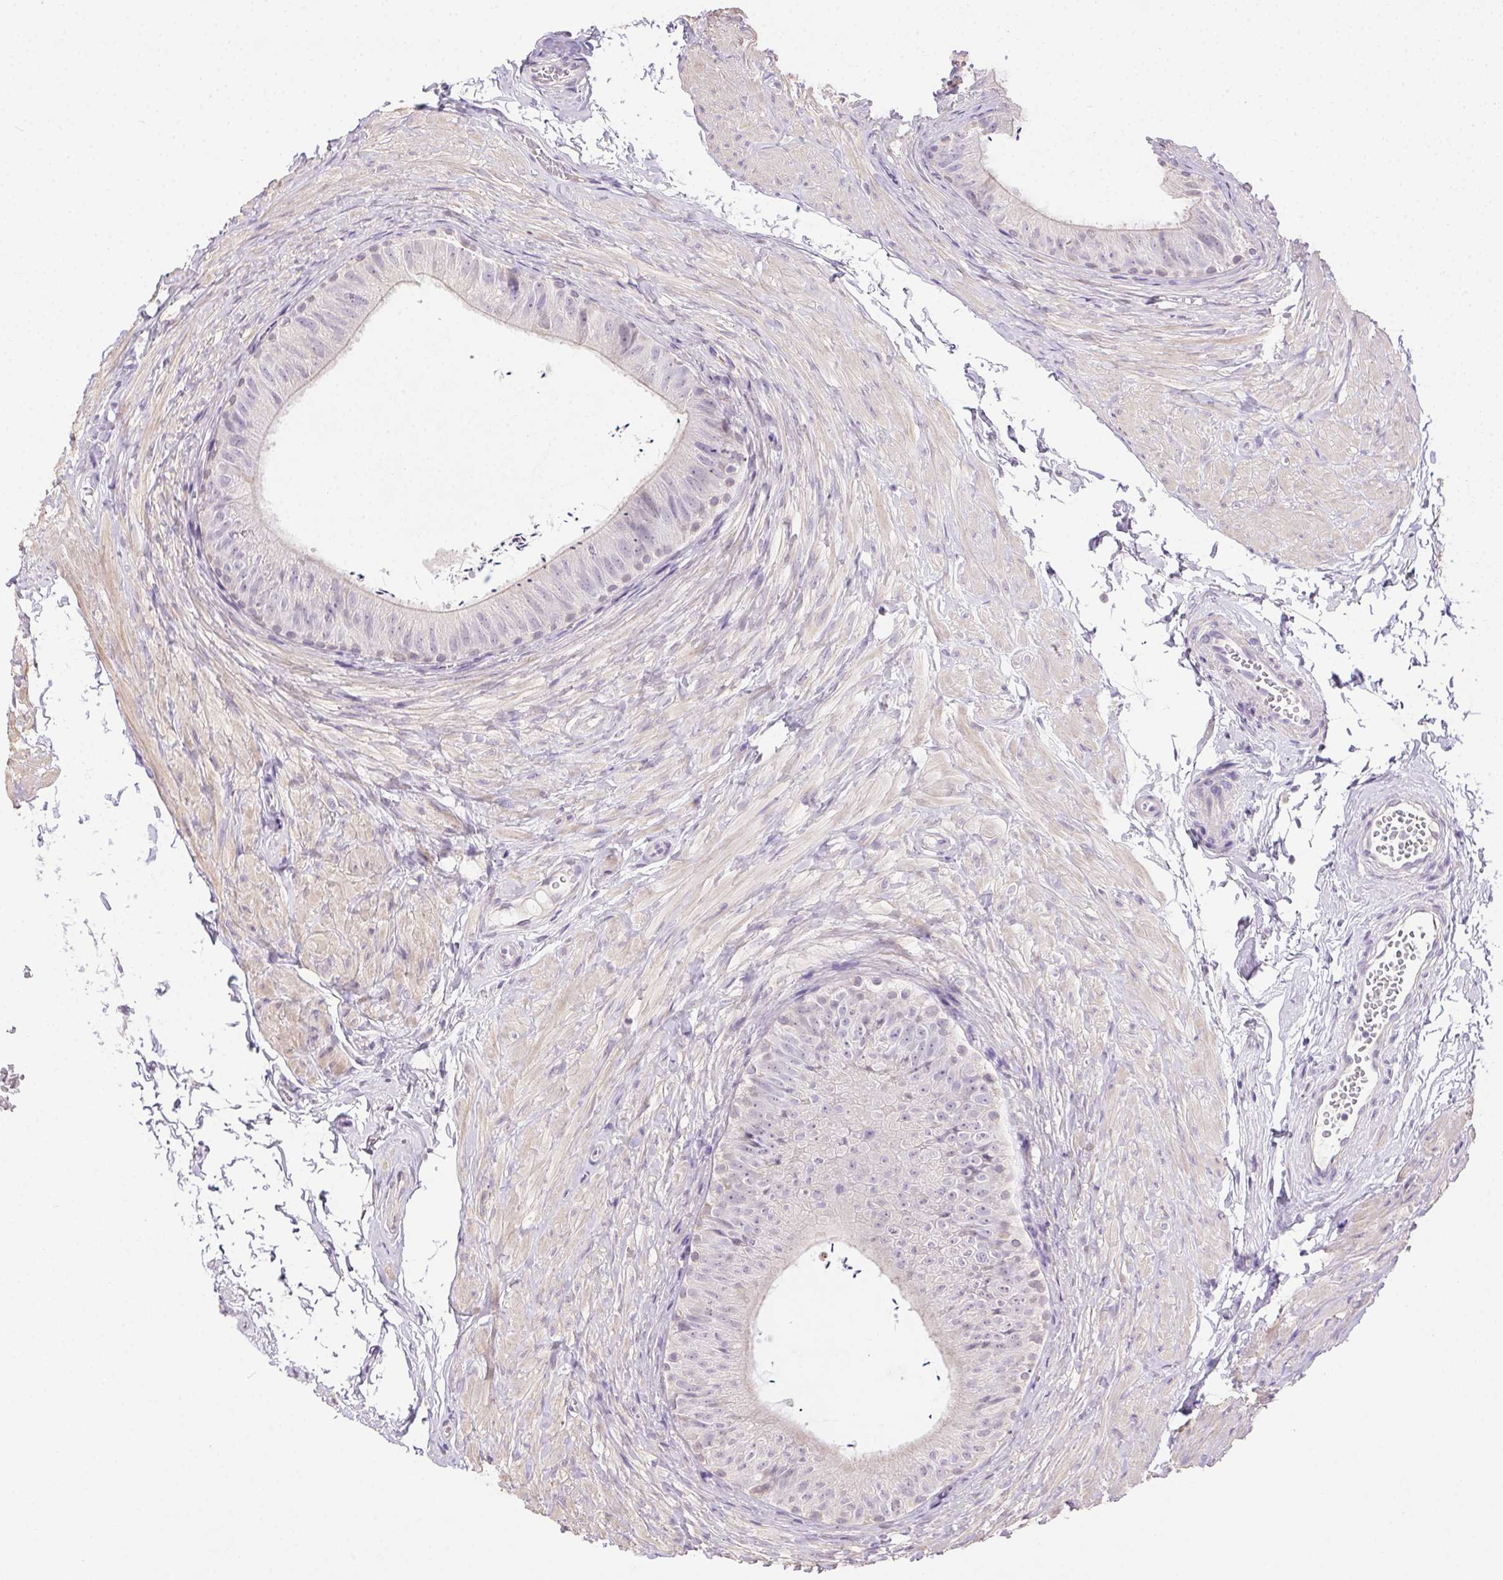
{"staining": {"intensity": "negative", "quantity": "none", "location": "none"}, "tissue": "epididymis", "cell_type": "Glandular cells", "image_type": "normal", "snomed": [{"axis": "morphology", "description": "Normal tissue, NOS"}, {"axis": "topography", "description": "Epididymis, spermatic cord, NOS"}, {"axis": "topography", "description": "Epididymis"}, {"axis": "topography", "description": "Peripheral nerve tissue"}], "caption": "High magnification brightfield microscopy of normal epididymis stained with DAB (brown) and counterstained with hematoxylin (blue): glandular cells show no significant expression.", "gene": "SYCE2", "patient": {"sex": "male", "age": 29}}